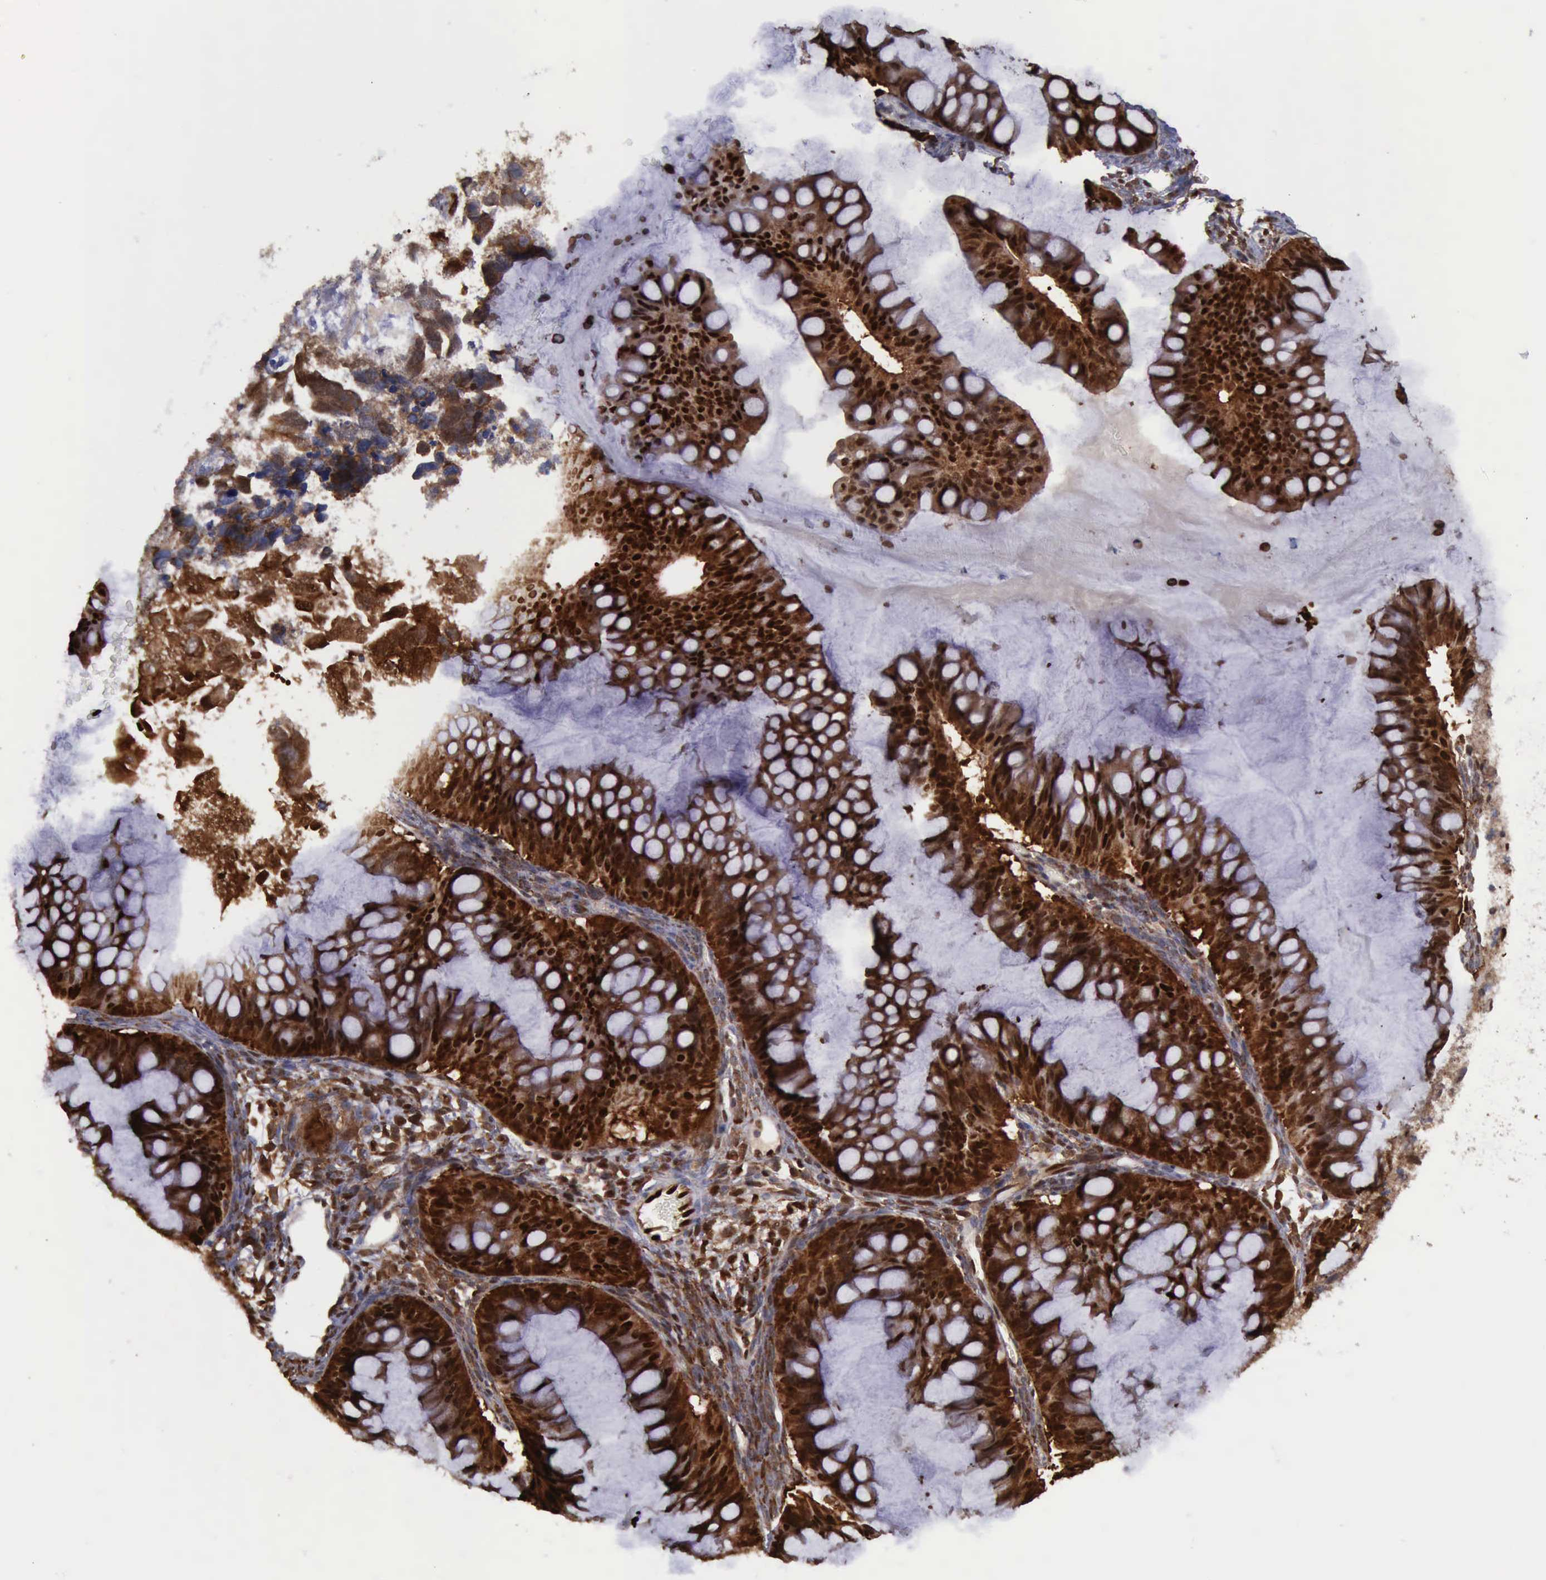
{"staining": {"intensity": "strong", "quantity": ">75%", "location": "cytoplasmic/membranous,nuclear"}, "tissue": "ovarian cancer", "cell_type": "Tumor cells", "image_type": "cancer", "snomed": [{"axis": "morphology", "description": "Cystadenocarcinoma, mucinous, NOS"}, {"axis": "topography", "description": "Ovary"}], "caption": "Protein expression analysis of human ovarian mucinous cystadenocarcinoma reveals strong cytoplasmic/membranous and nuclear positivity in about >75% of tumor cells. (DAB IHC with brightfield microscopy, high magnification).", "gene": "PDCD4", "patient": {"sex": "female", "age": 73}}